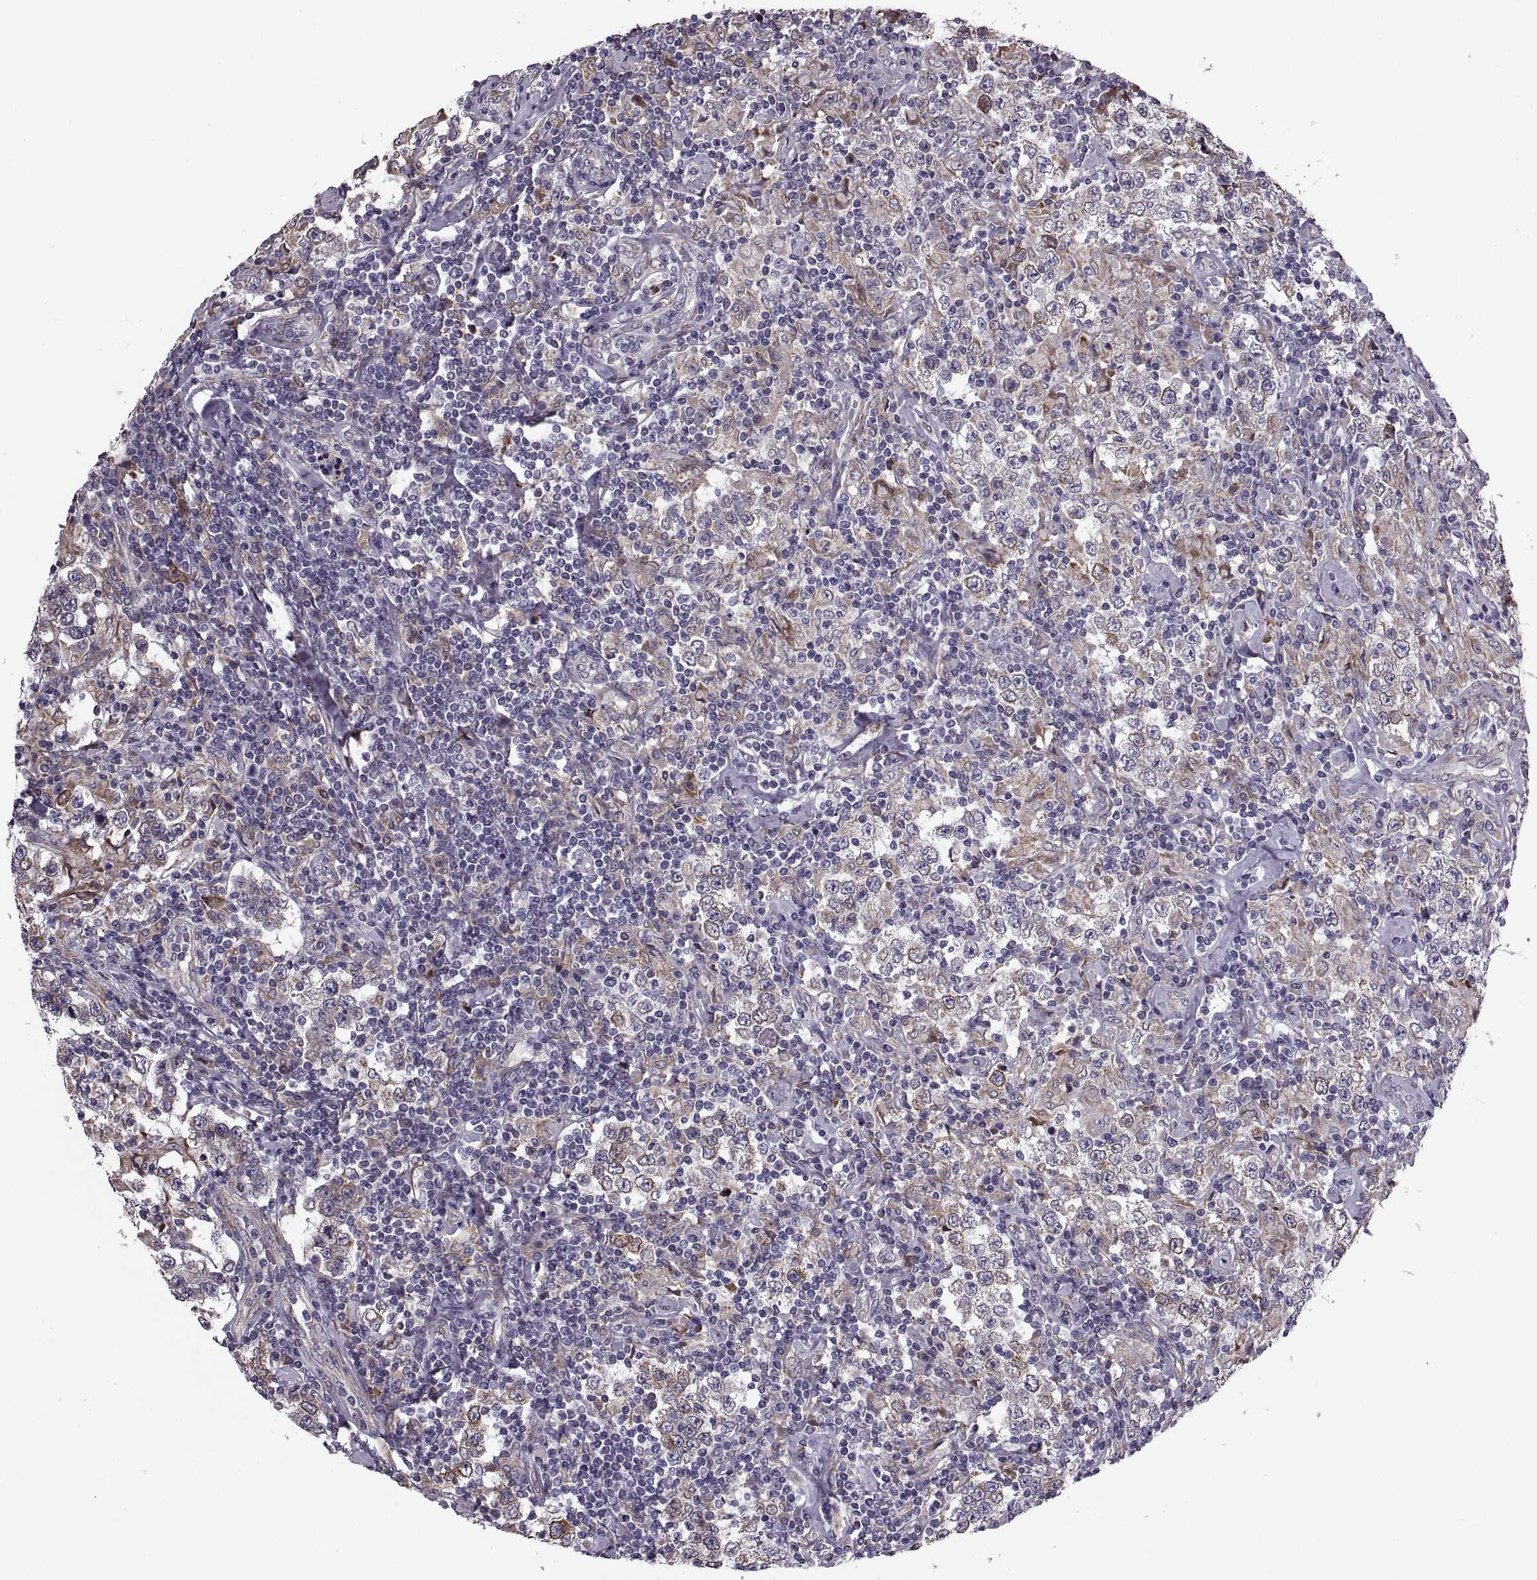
{"staining": {"intensity": "moderate", "quantity": "25%-75%", "location": "cytoplasmic/membranous"}, "tissue": "testis cancer", "cell_type": "Tumor cells", "image_type": "cancer", "snomed": [{"axis": "morphology", "description": "Seminoma, NOS"}, {"axis": "morphology", "description": "Carcinoma, Embryonal, NOS"}, {"axis": "topography", "description": "Testis"}], "caption": "The image exhibits staining of seminoma (testis), revealing moderate cytoplasmic/membranous protein staining (brown color) within tumor cells.", "gene": "LETM2", "patient": {"sex": "male", "age": 41}}